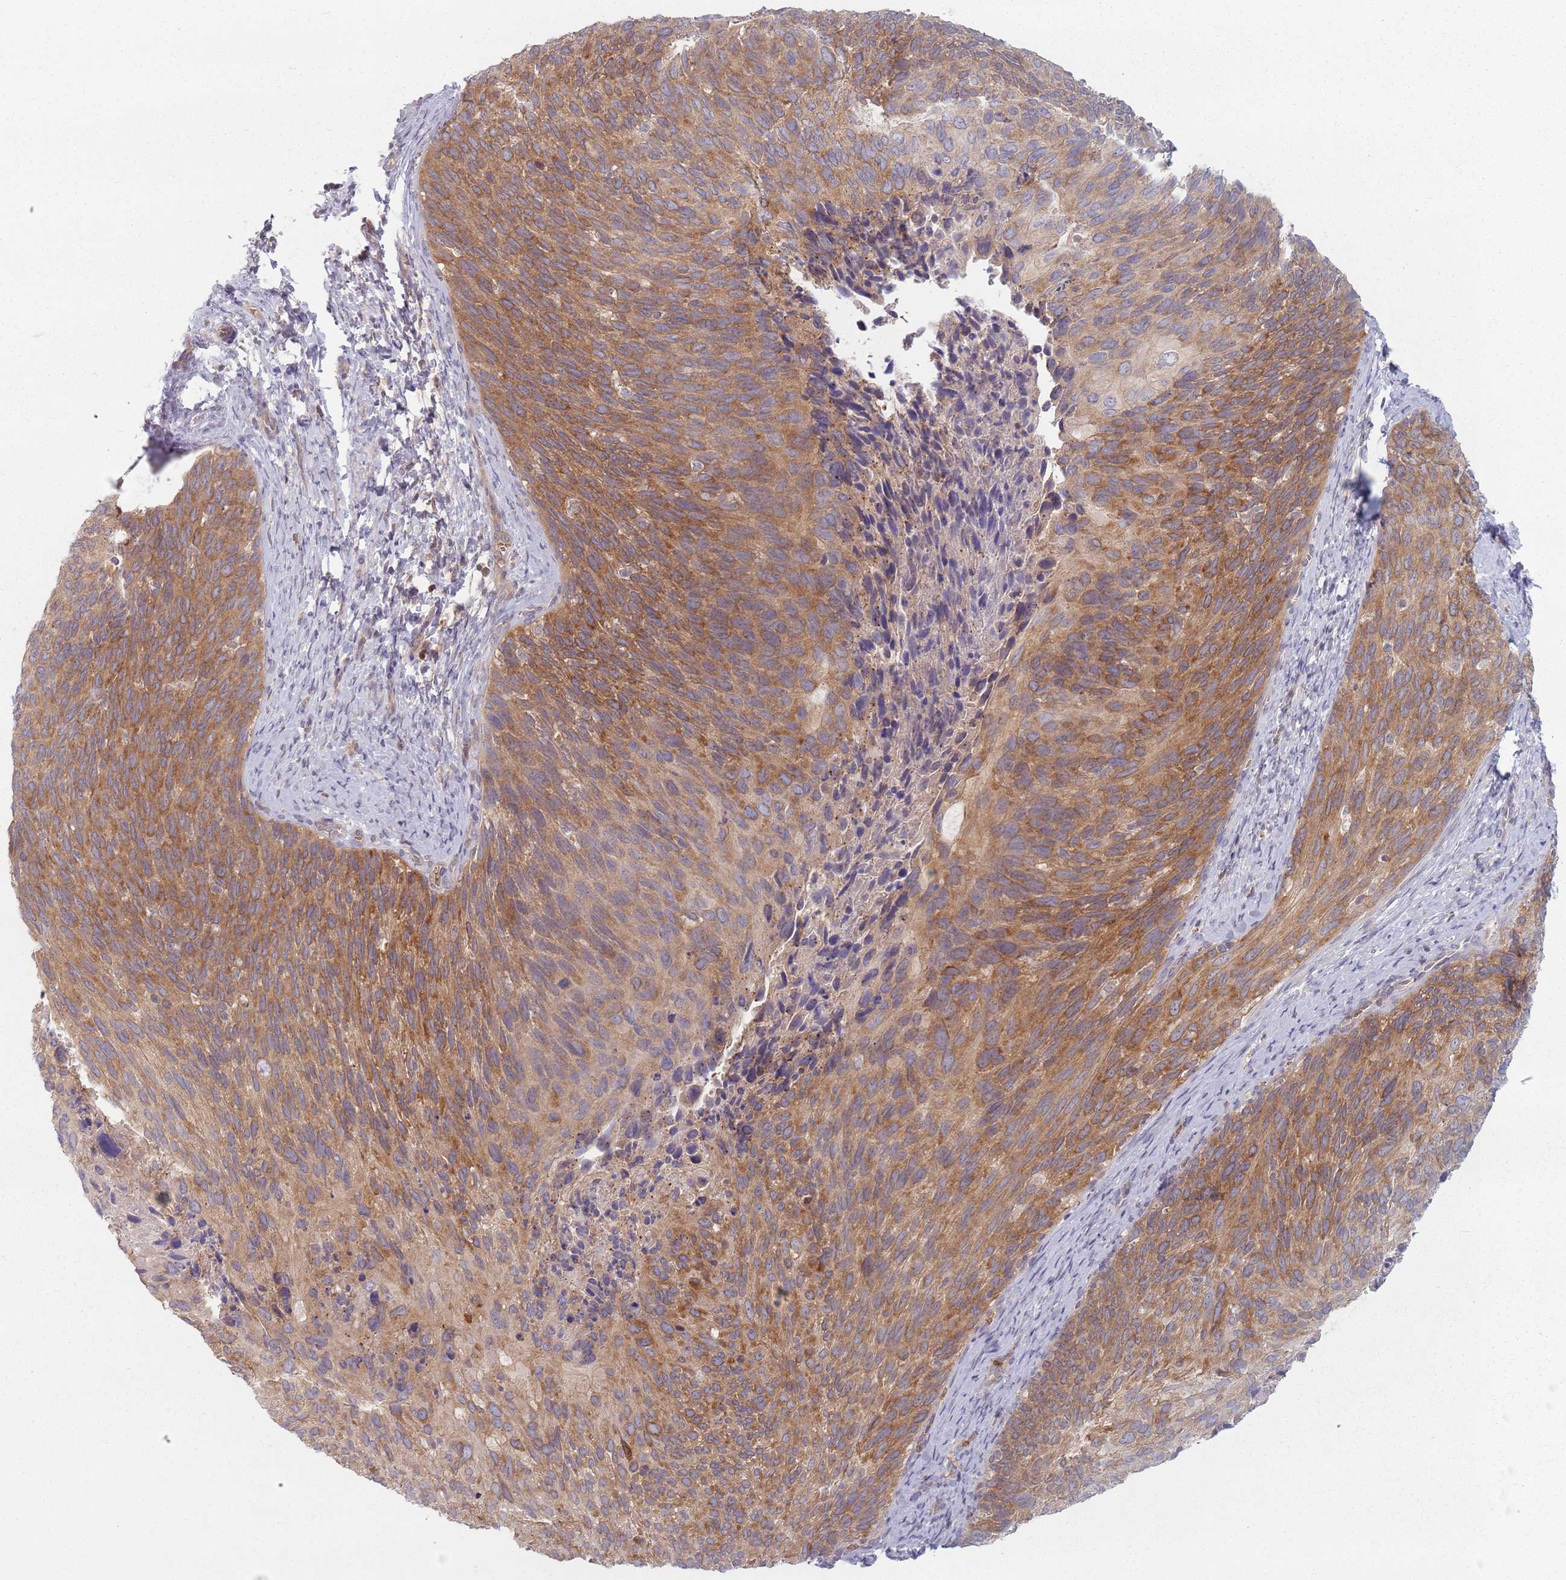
{"staining": {"intensity": "moderate", "quantity": ">75%", "location": "cytoplasmic/membranous"}, "tissue": "cervical cancer", "cell_type": "Tumor cells", "image_type": "cancer", "snomed": [{"axis": "morphology", "description": "Squamous cell carcinoma, NOS"}, {"axis": "topography", "description": "Cervix"}], "caption": "Moderate cytoplasmic/membranous protein positivity is present in approximately >75% of tumor cells in squamous cell carcinoma (cervical).", "gene": "ASB13", "patient": {"sex": "female", "age": 80}}